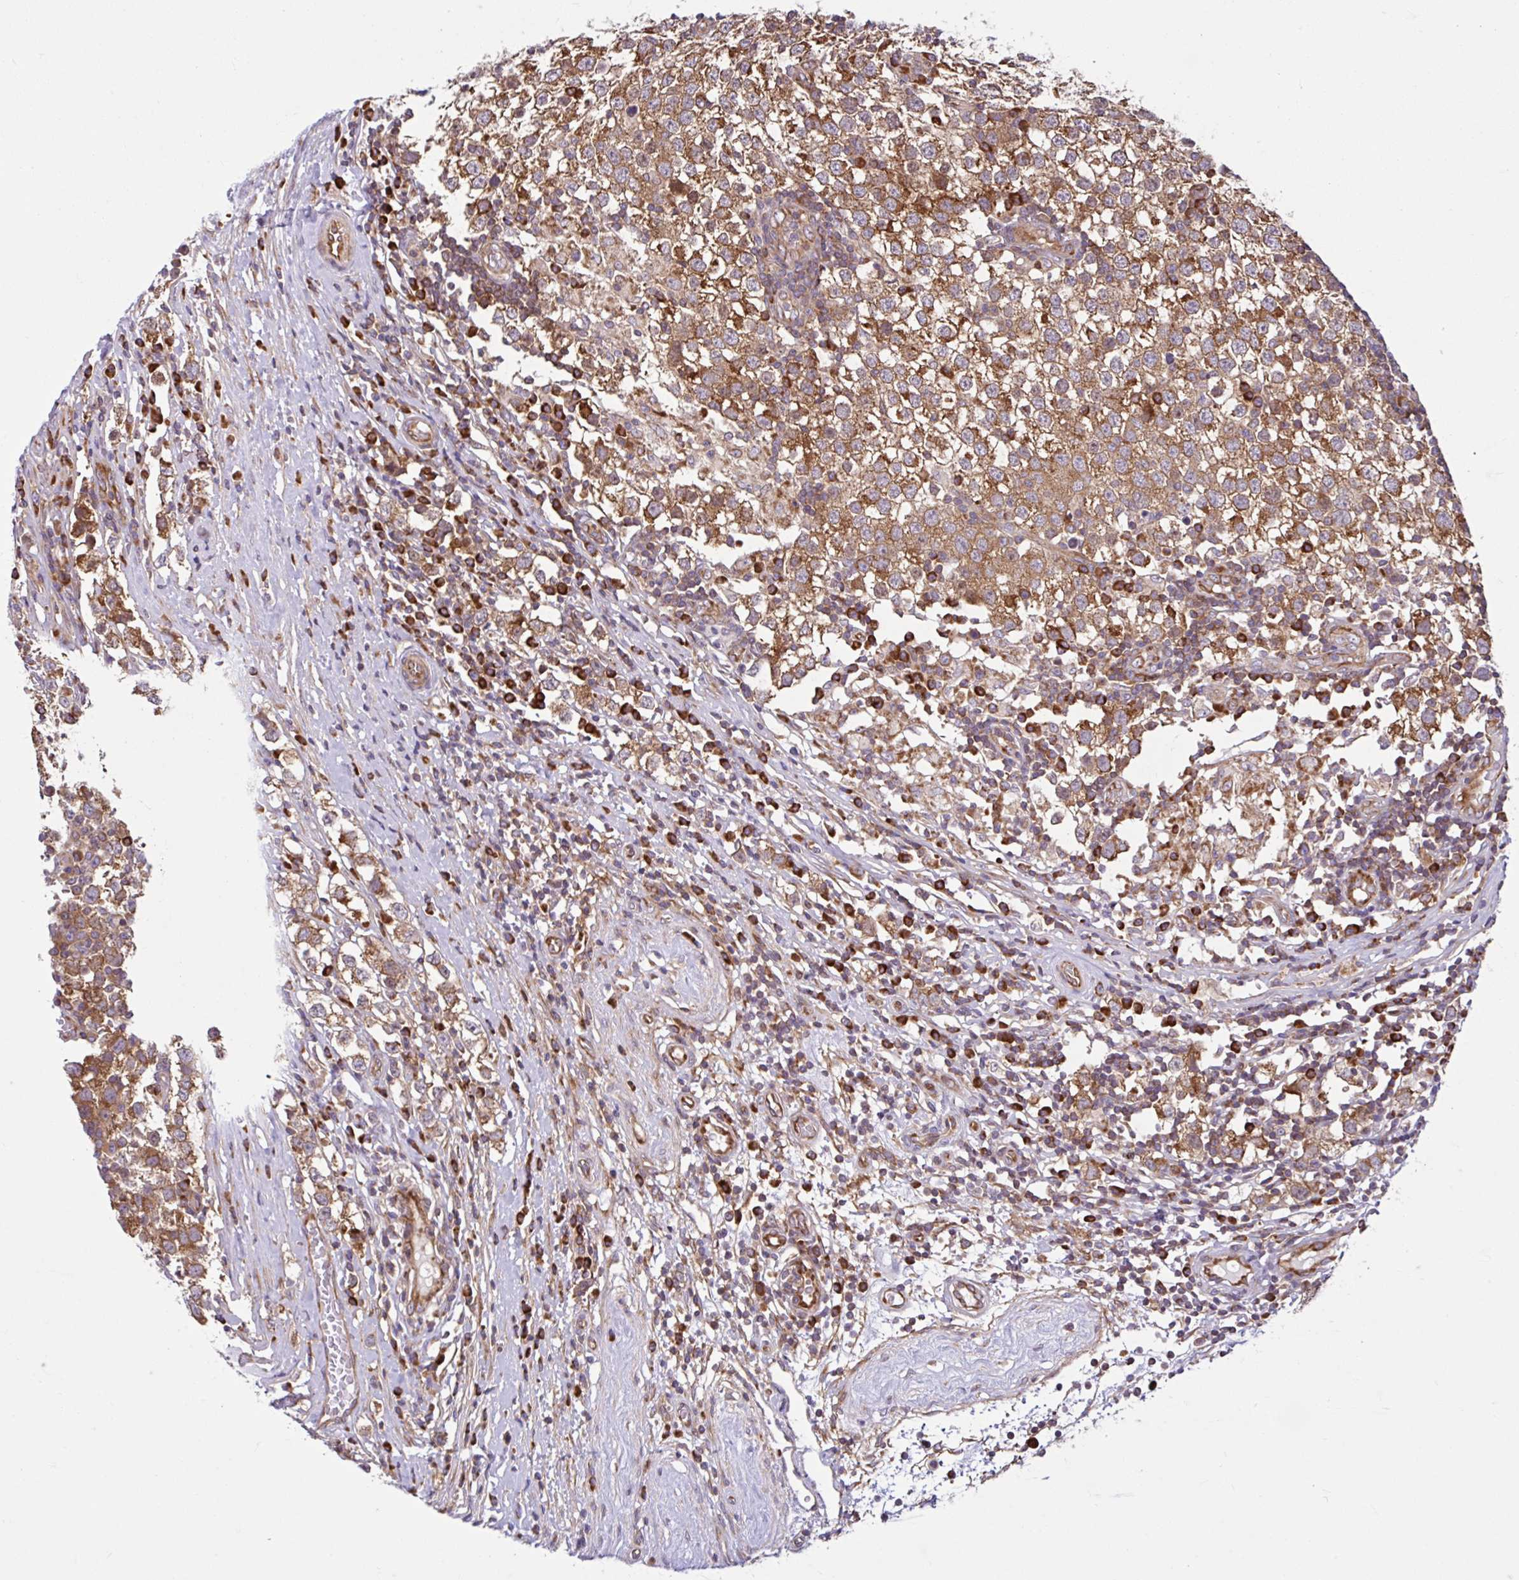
{"staining": {"intensity": "moderate", "quantity": ">75%", "location": "cytoplasmic/membranous"}, "tissue": "testis cancer", "cell_type": "Tumor cells", "image_type": "cancer", "snomed": [{"axis": "morphology", "description": "Seminoma, NOS"}, {"axis": "topography", "description": "Testis"}], "caption": "Protein expression by IHC demonstrates moderate cytoplasmic/membranous positivity in approximately >75% of tumor cells in testis seminoma.", "gene": "NTPCR", "patient": {"sex": "male", "age": 34}}